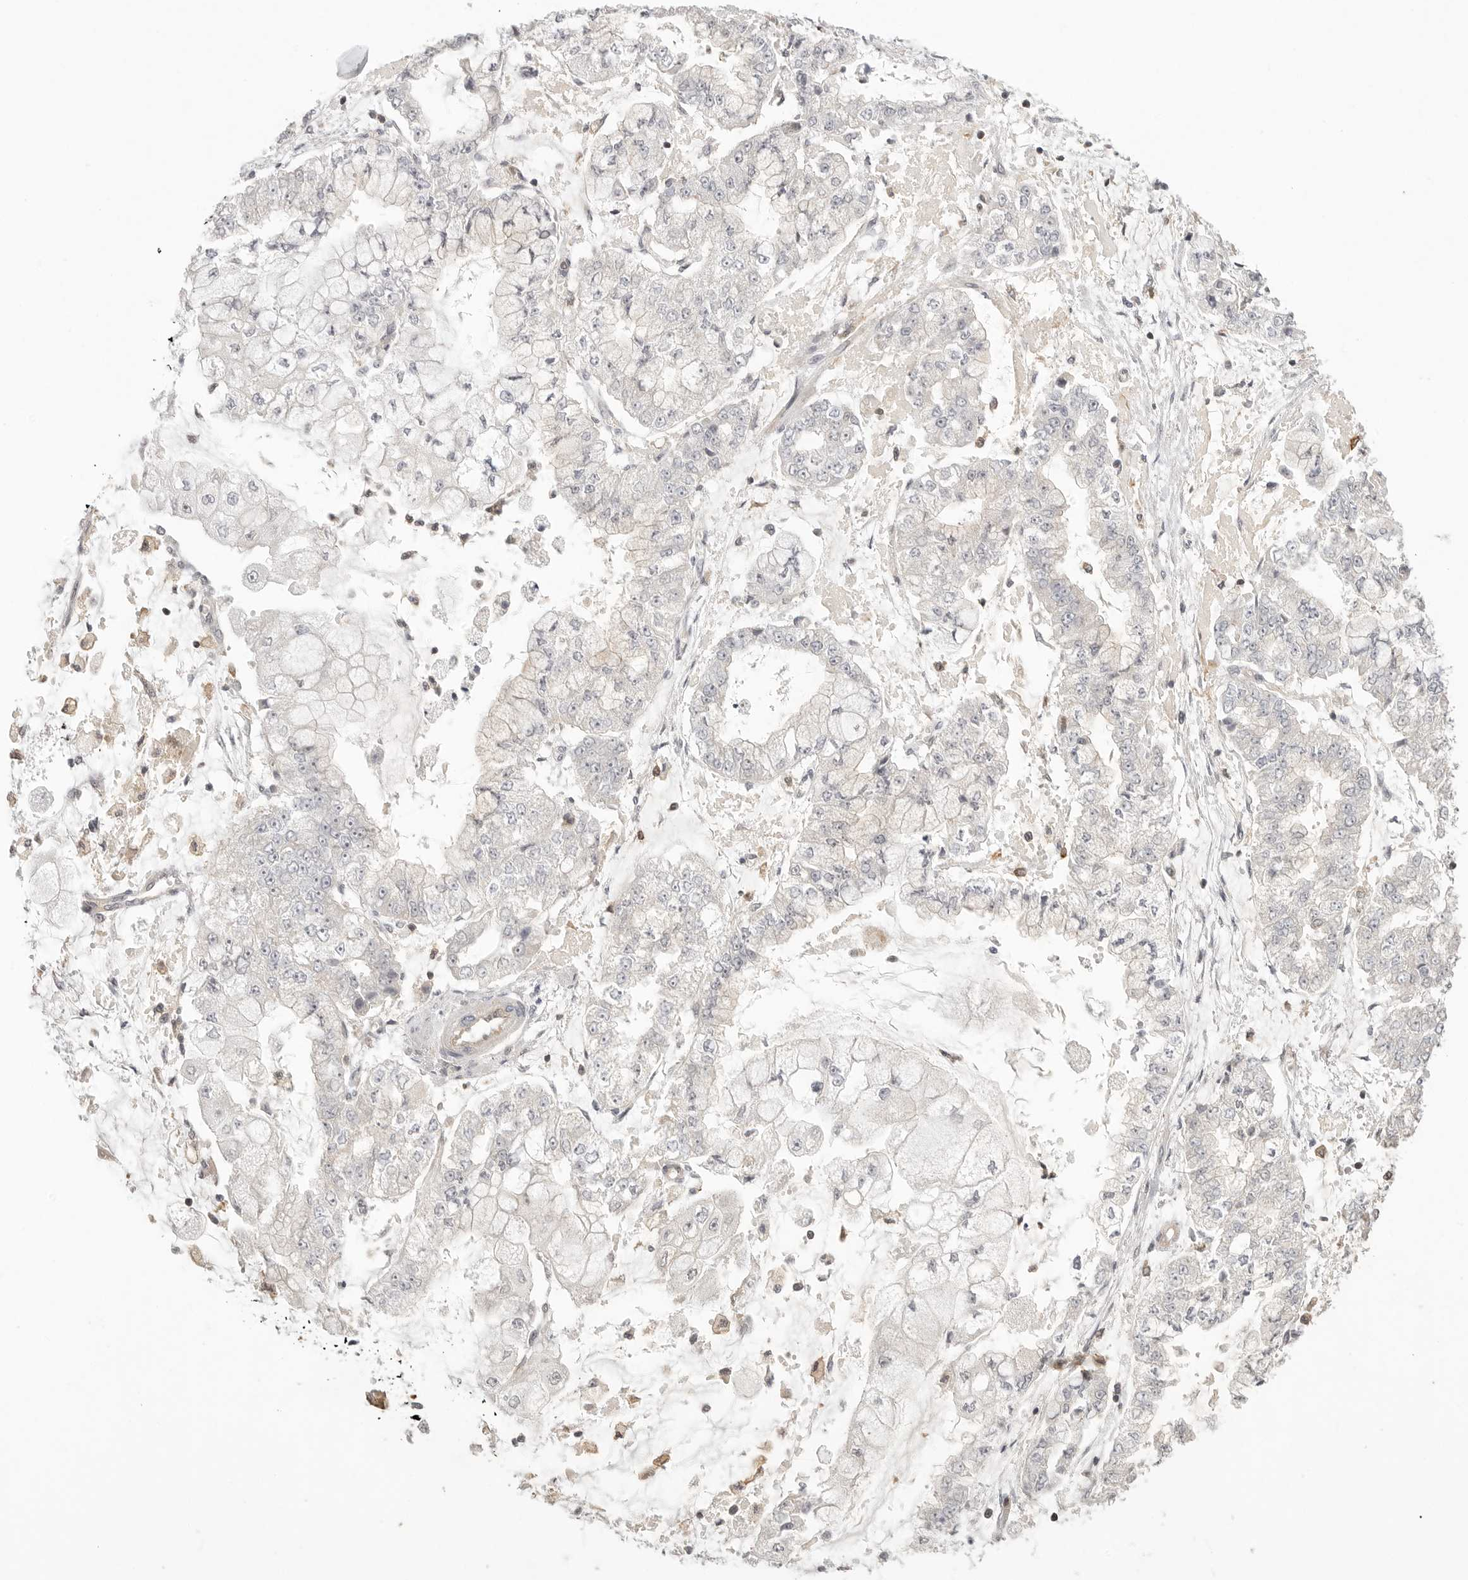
{"staining": {"intensity": "negative", "quantity": "none", "location": "none"}, "tissue": "stomach cancer", "cell_type": "Tumor cells", "image_type": "cancer", "snomed": [{"axis": "morphology", "description": "Adenocarcinoma, NOS"}, {"axis": "topography", "description": "Stomach"}], "caption": "High magnification brightfield microscopy of stomach cancer (adenocarcinoma) stained with DAB (3,3'-diaminobenzidine) (brown) and counterstained with hematoxylin (blue): tumor cells show no significant positivity.", "gene": "DBNL", "patient": {"sex": "male", "age": 76}}